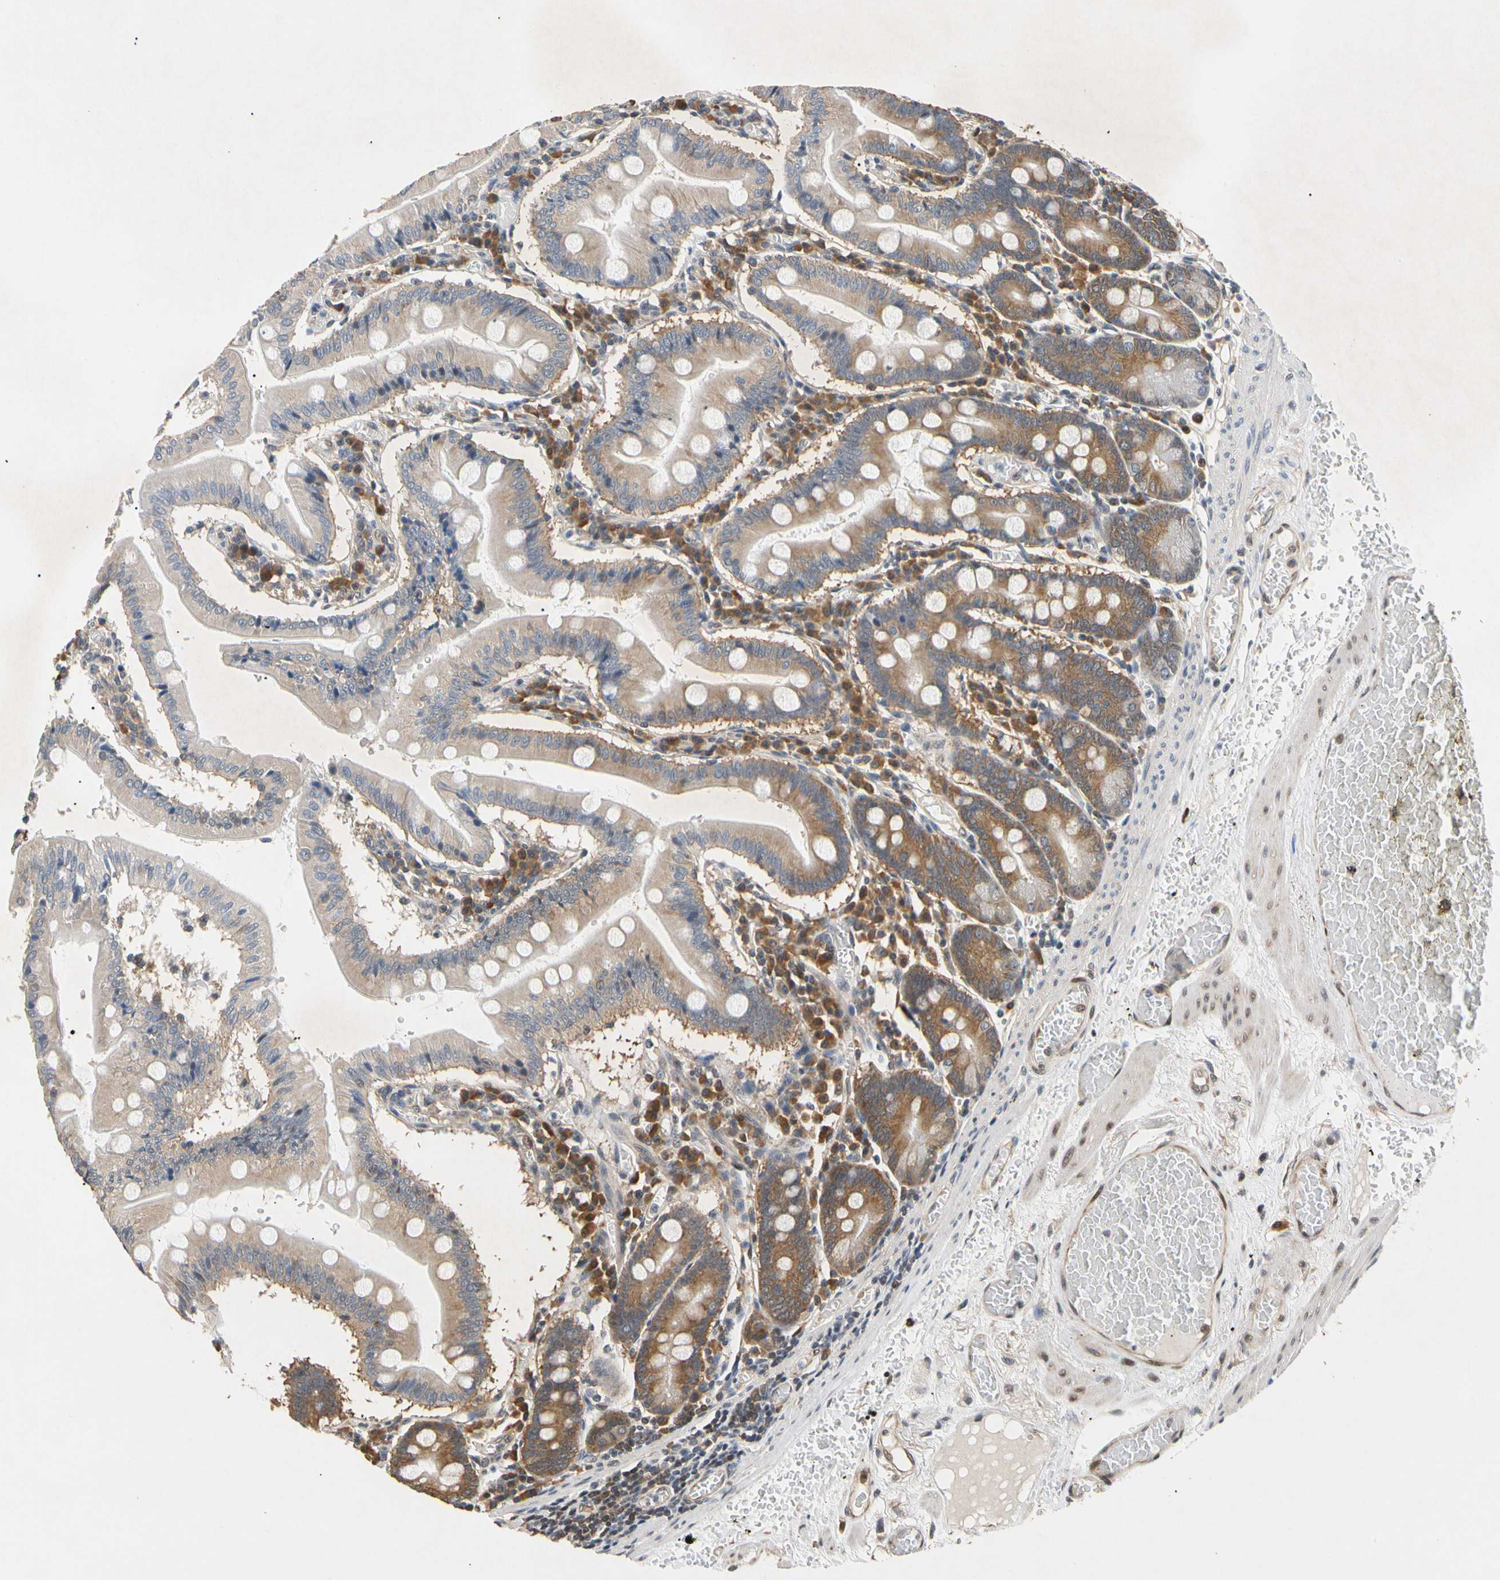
{"staining": {"intensity": "moderate", "quantity": "25%-75%", "location": "cytoplasmic/membranous"}, "tissue": "small intestine", "cell_type": "Glandular cells", "image_type": "normal", "snomed": [{"axis": "morphology", "description": "Normal tissue, NOS"}, {"axis": "topography", "description": "Small intestine"}], "caption": "Human small intestine stained for a protein (brown) shows moderate cytoplasmic/membranous positive positivity in approximately 25%-75% of glandular cells.", "gene": "EIF1AX", "patient": {"sex": "male", "age": 71}}